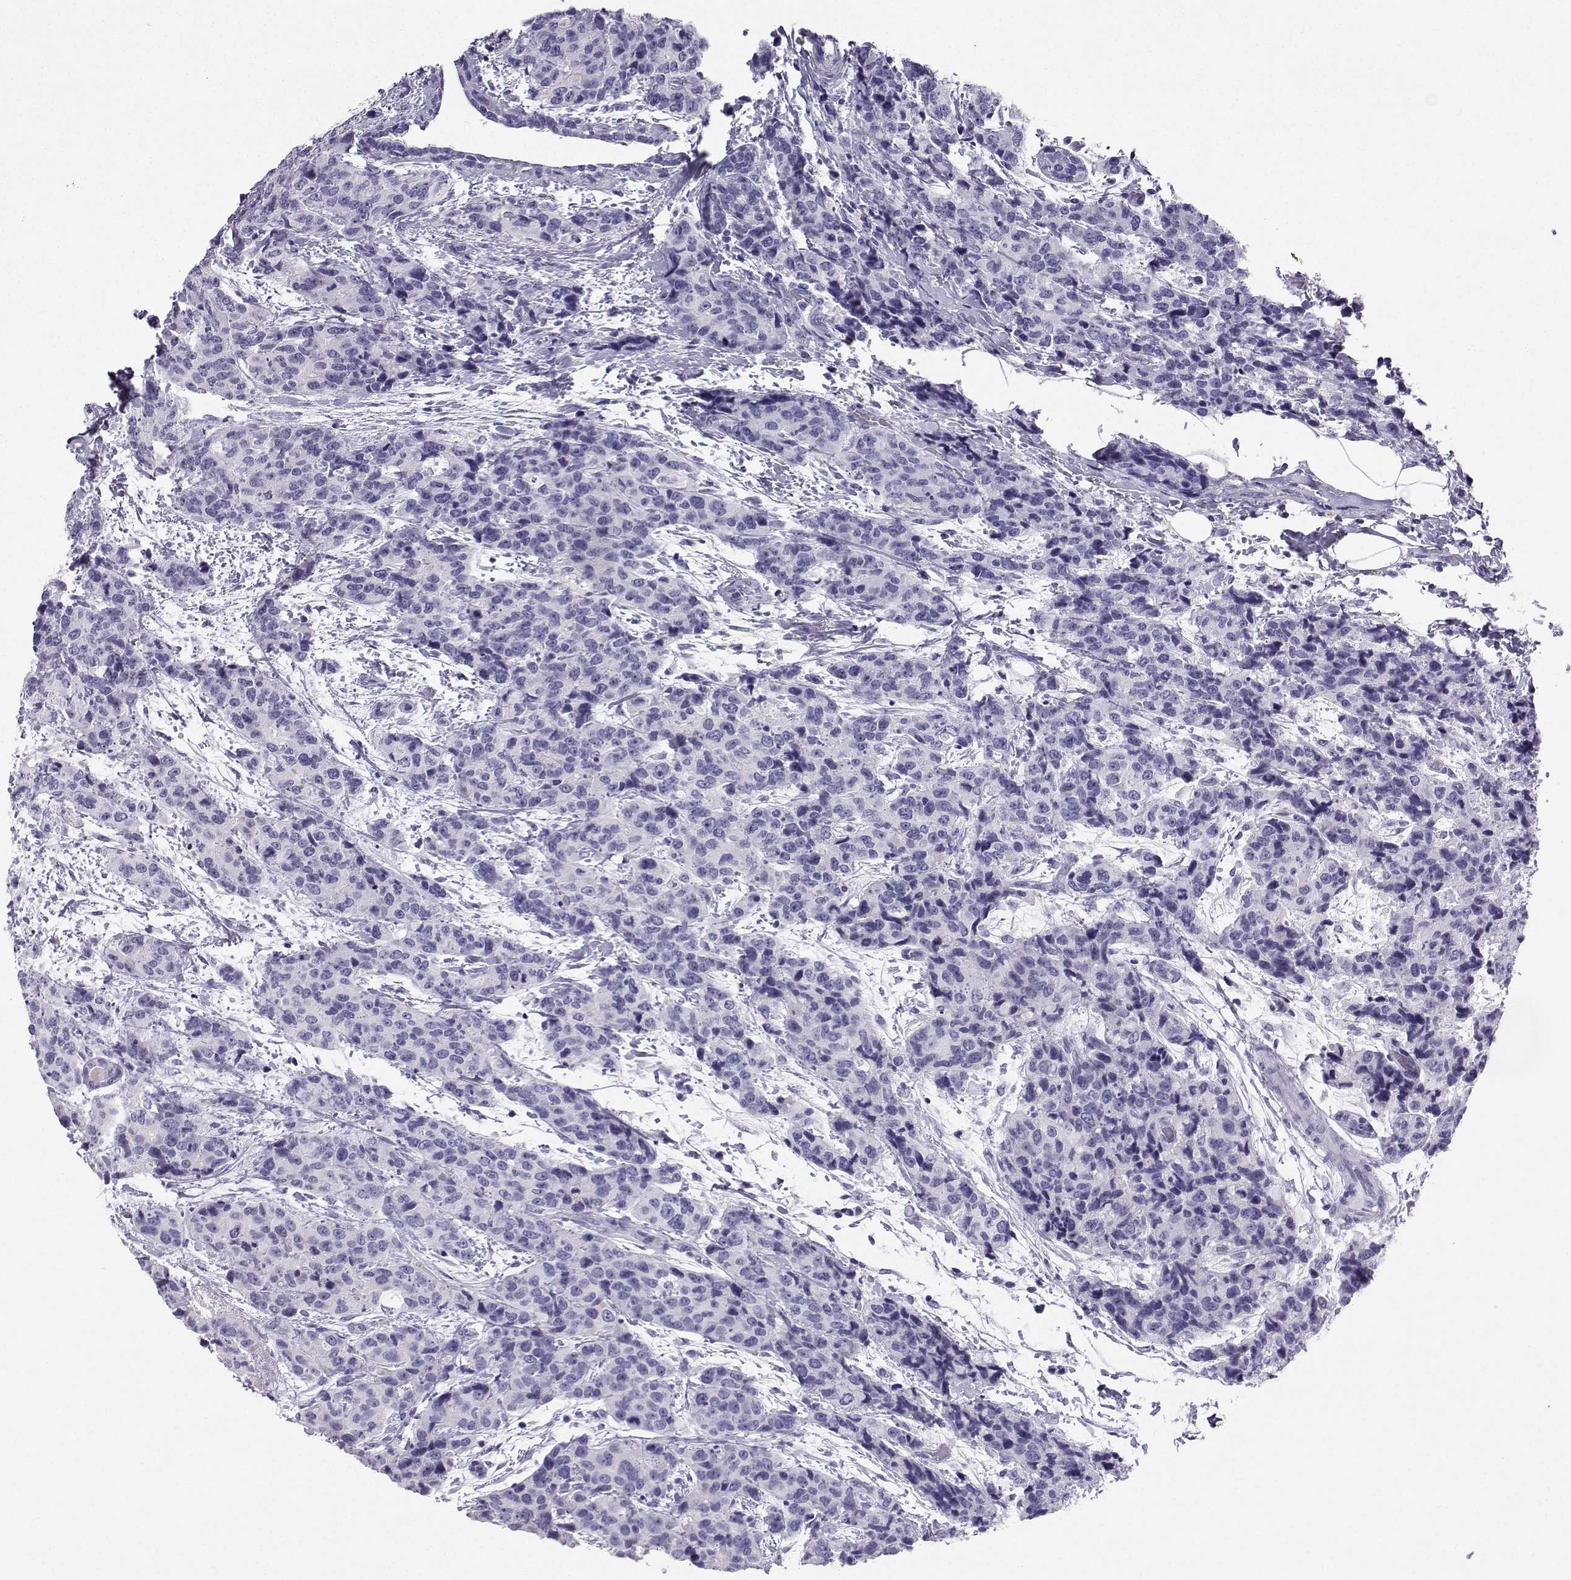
{"staining": {"intensity": "negative", "quantity": "none", "location": "none"}, "tissue": "breast cancer", "cell_type": "Tumor cells", "image_type": "cancer", "snomed": [{"axis": "morphology", "description": "Lobular carcinoma"}, {"axis": "topography", "description": "Breast"}], "caption": "Immunohistochemistry photomicrograph of human breast cancer (lobular carcinoma) stained for a protein (brown), which displays no expression in tumor cells.", "gene": "GRIK4", "patient": {"sex": "female", "age": 59}}